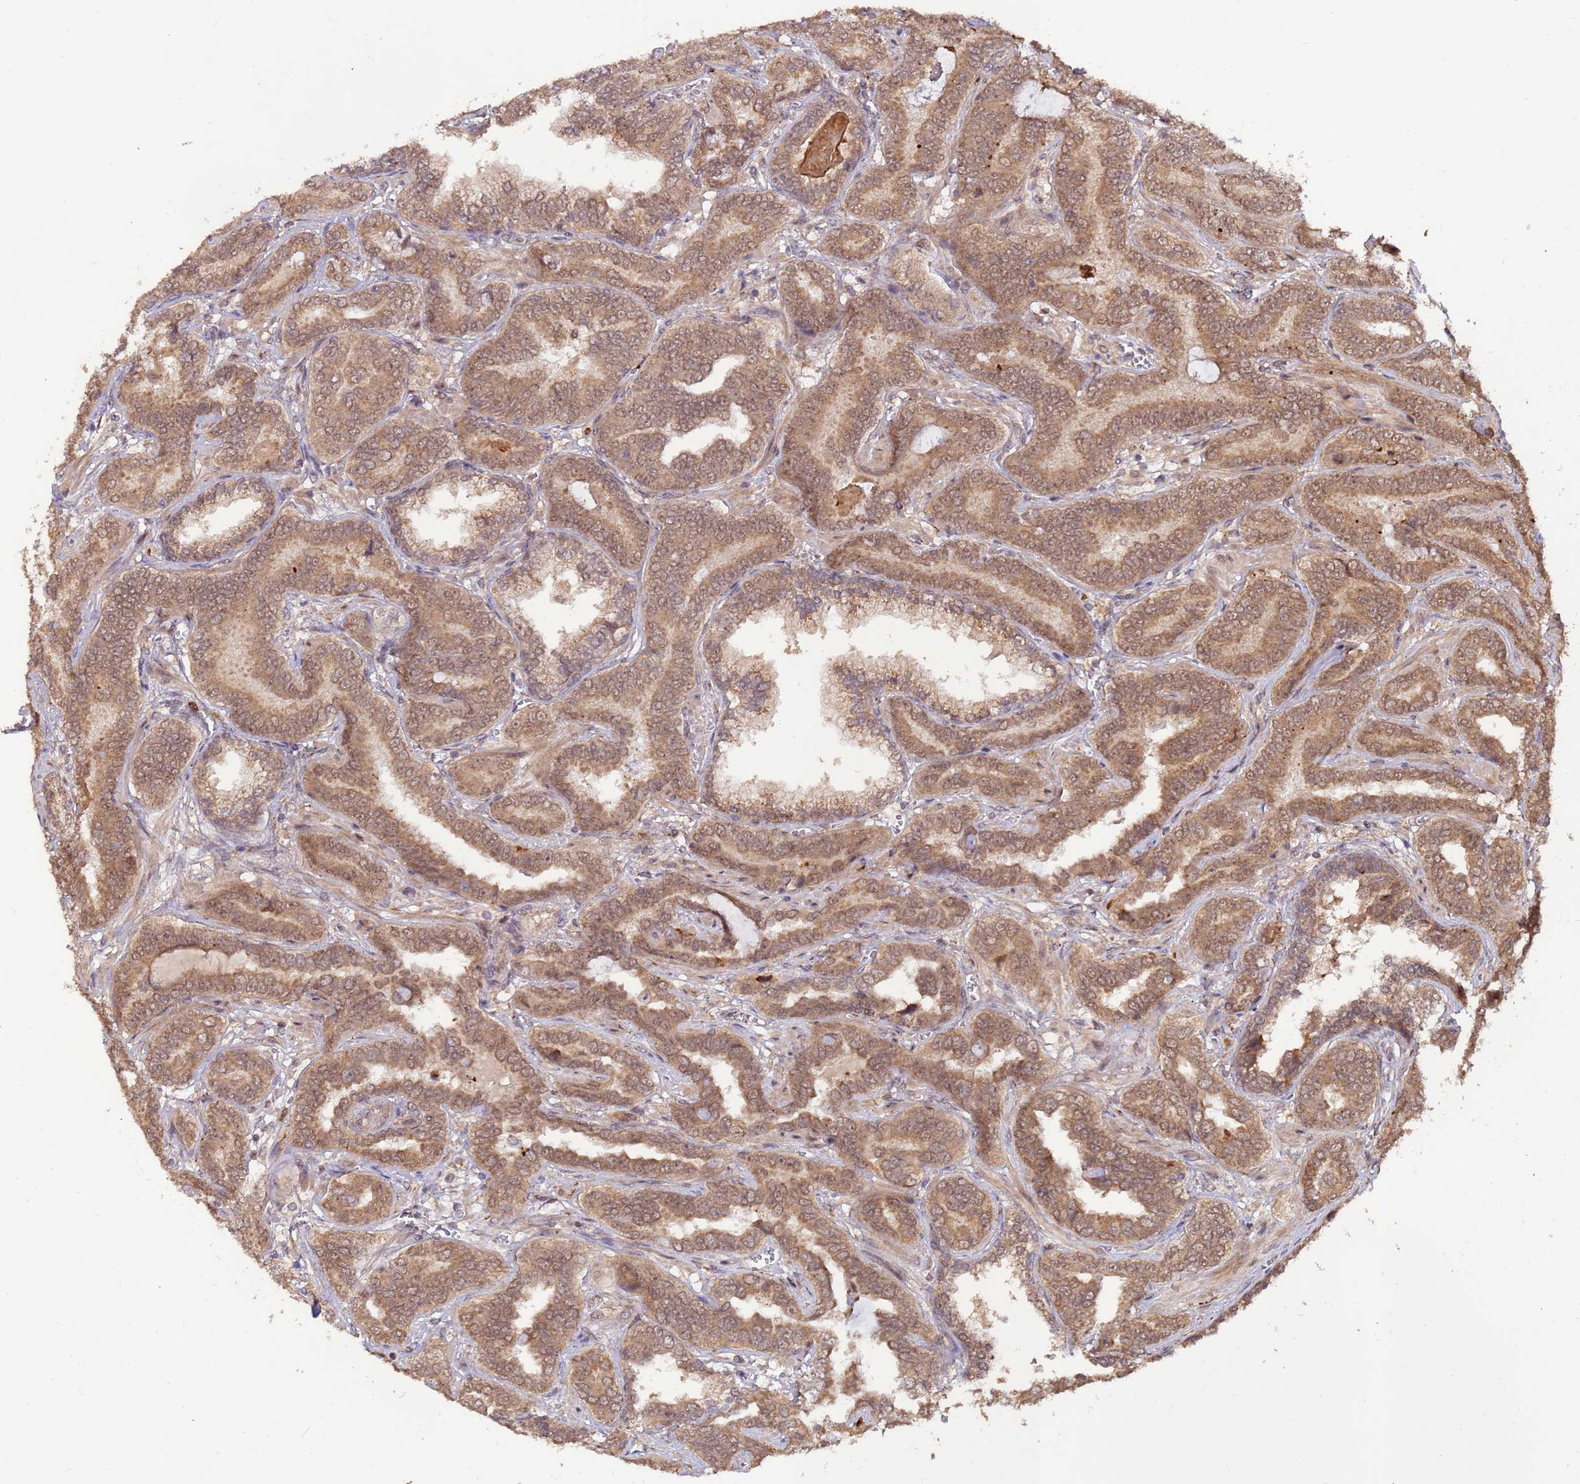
{"staining": {"intensity": "moderate", "quantity": ">75%", "location": "cytoplasmic/membranous,nuclear"}, "tissue": "prostate cancer", "cell_type": "Tumor cells", "image_type": "cancer", "snomed": [{"axis": "morphology", "description": "Adenocarcinoma, High grade"}, {"axis": "topography", "description": "Prostate"}], "caption": "Adenocarcinoma (high-grade) (prostate) tissue exhibits moderate cytoplasmic/membranous and nuclear expression in about >75% of tumor cells (DAB = brown stain, brightfield microscopy at high magnification).", "gene": "ZNF619", "patient": {"sex": "male", "age": 67}}